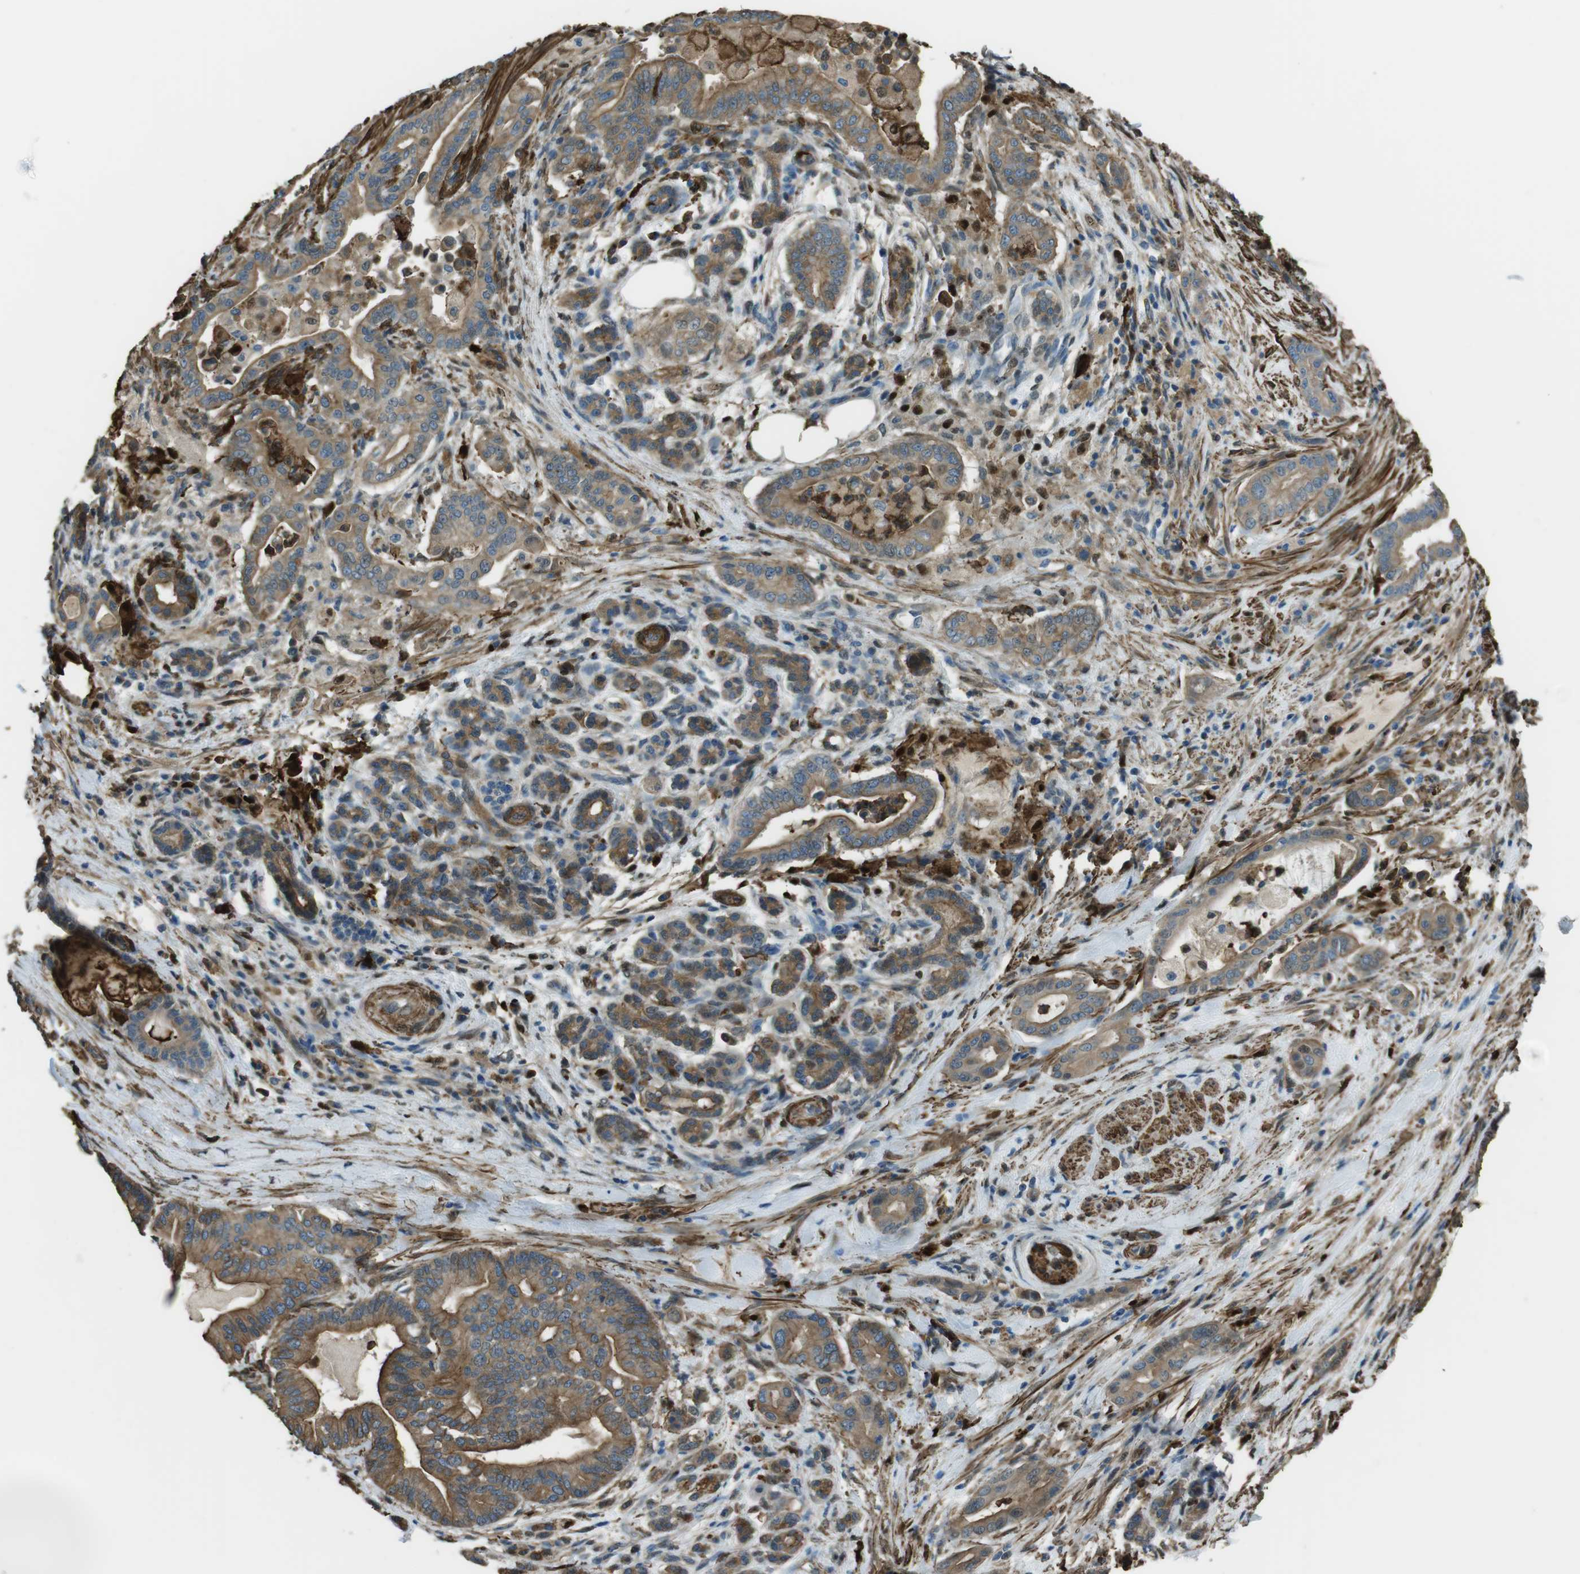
{"staining": {"intensity": "moderate", "quantity": ">75%", "location": "cytoplasmic/membranous"}, "tissue": "pancreatic cancer", "cell_type": "Tumor cells", "image_type": "cancer", "snomed": [{"axis": "morphology", "description": "Normal tissue, NOS"}, {"axis": "morphology", "description": "Adenocarcinoma, NOS"}, {"axis": "topography", "description": "Pancreas"}], "caption": "High-power microscopy captured an immunohistochemistry histopathology image of pancreatic cancer (adenocarcinoma), revealing moderate cytoplasmic/membranous expression in about >75% of tumor cells.", "gene": "SFT2D1", "patient": {"sex": "male", "age": 63}}